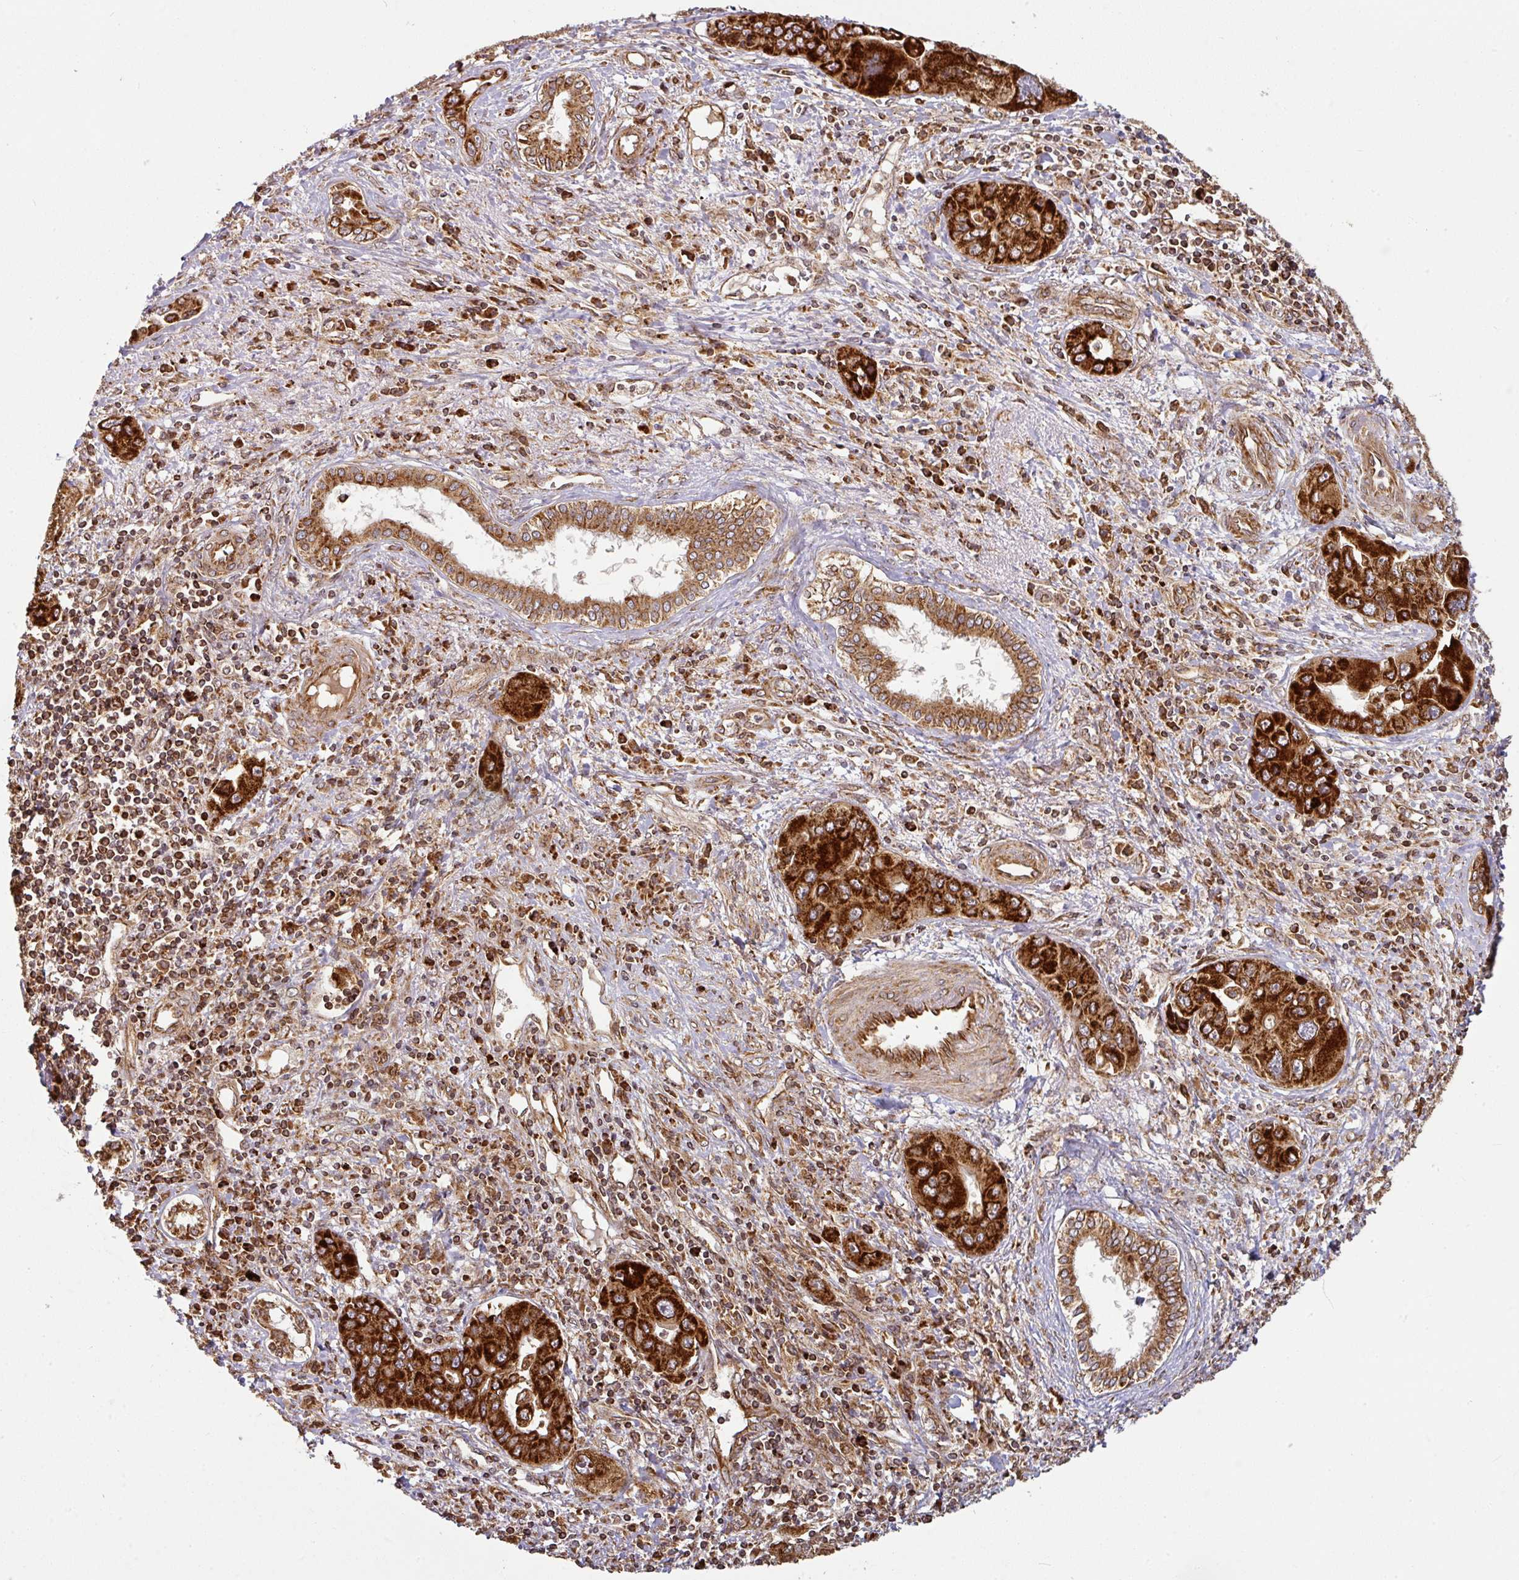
{"staining": {"intensity": "strong", "quantity": ">75%", "location": "cytoplasmic/membranous"}, "tissue": "liver cancer", "cell_type": "Tumor cells", "image_type": "cancer", "snomed": [{"axis": "morphology", "description": "Cholangiocarcinoma"}, {"axis": "topography", "description": "Liver"}], "caption": "Strong cytoplasmic/membranous staining for a protein is present in about >75% of tumor cells of liver cancer using immunohistochemistry (IHC).", "gene": "TRAP1", "patient": {"sex": "male", "age": 67}}